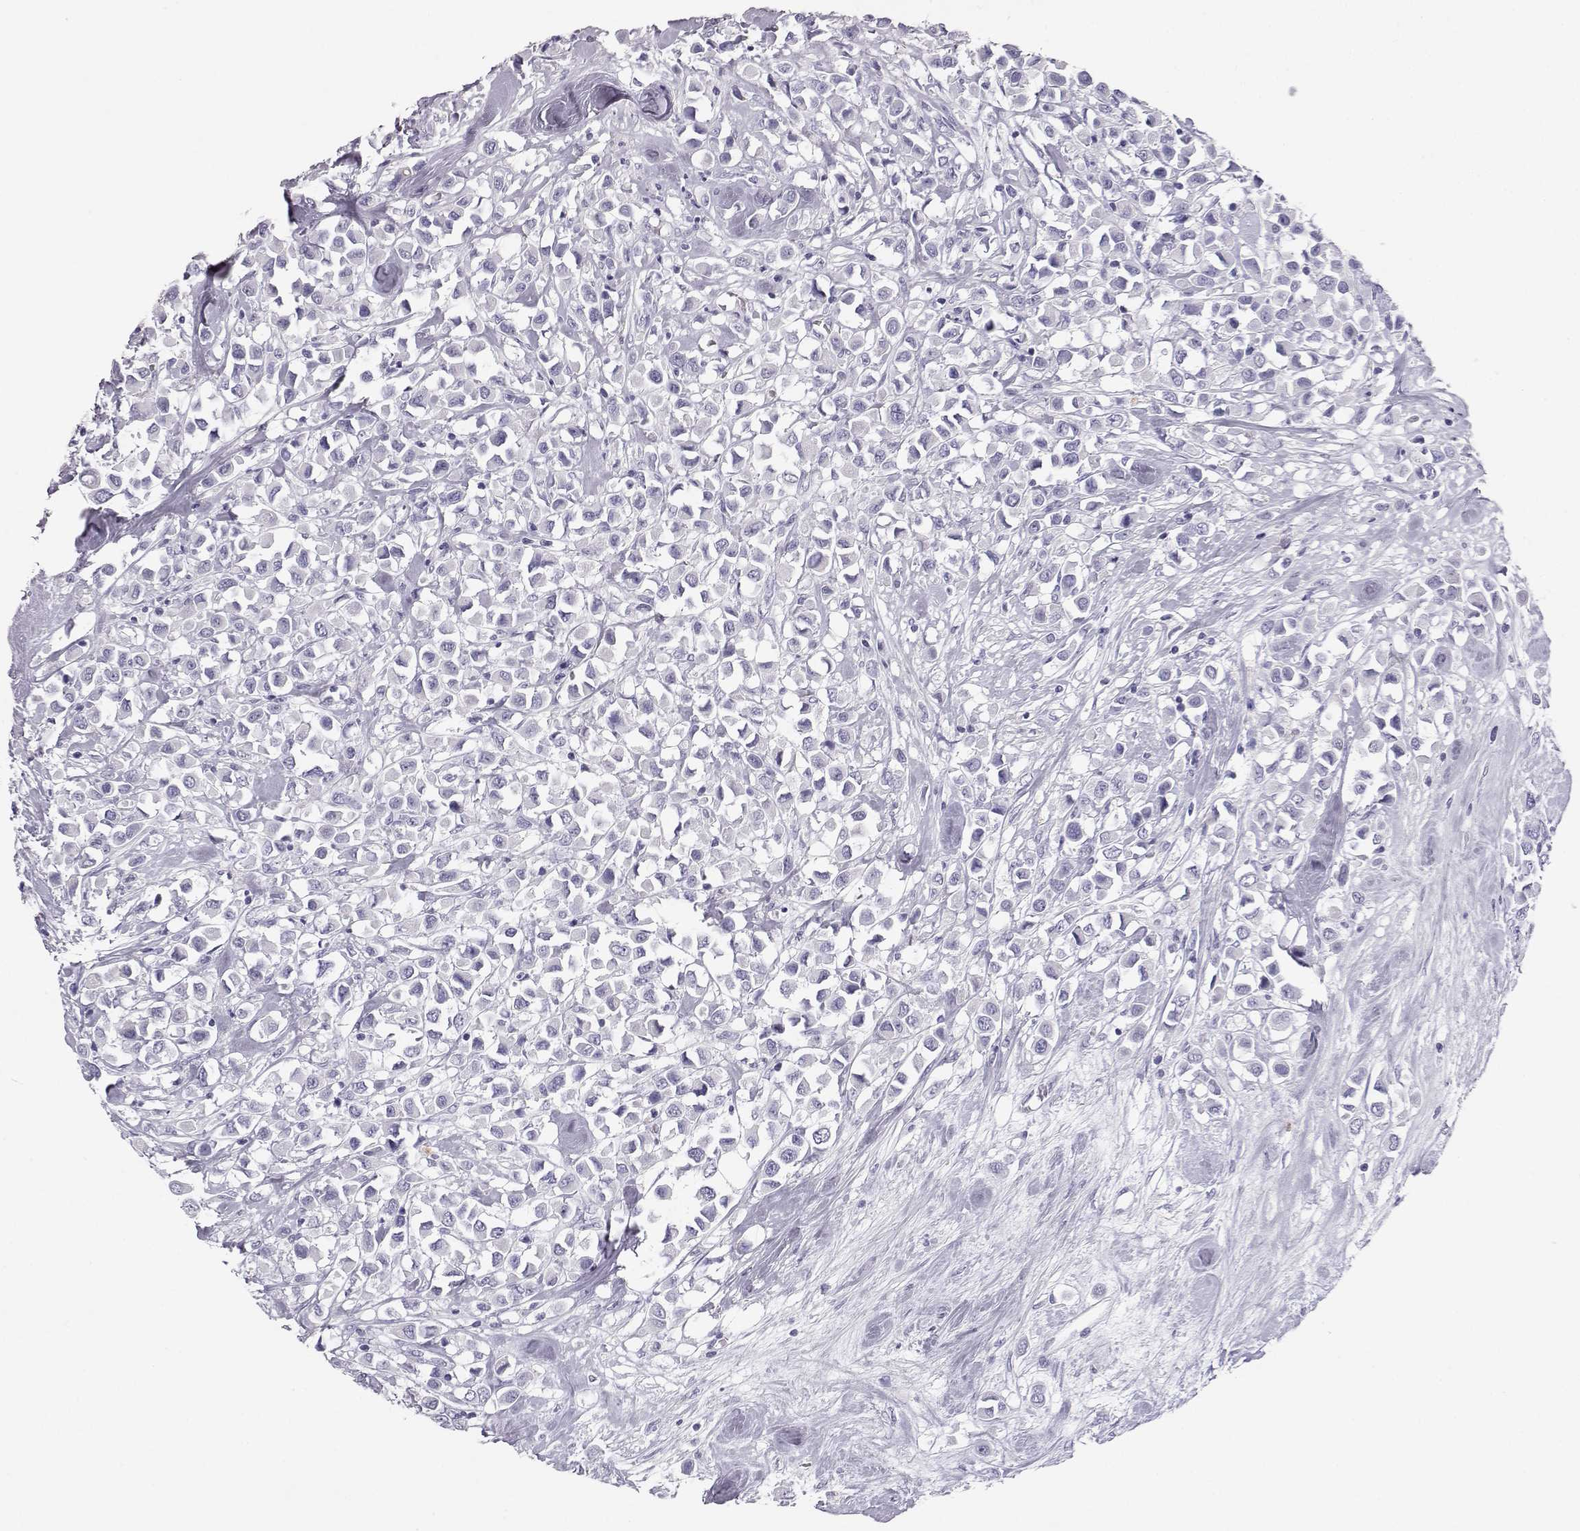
{"staining": {"intensity": "negative", "quantity": "none", "location": "none"}, "tissue": "breast cancer", "cell_type": "Tumor cells", "image_type": "cancer", "snomed": [{"axis": "morphology", "description": "Duct carcinoma"}, {"axis": "topography", "description": "Breast"}], "caption": "This image is of intraductal carcinoma (breast) stained with immunohistochemistry to label a protein in brown with the nuclei are counter-stained blue. There is no expression in tumor cells. Brightfield microscopy of IHC stained with DAB (brown) and hematoxylin (blue), captured at high magnification.", "gene": "ITLN2", "patient": {"sex": "female", "age": 61}}